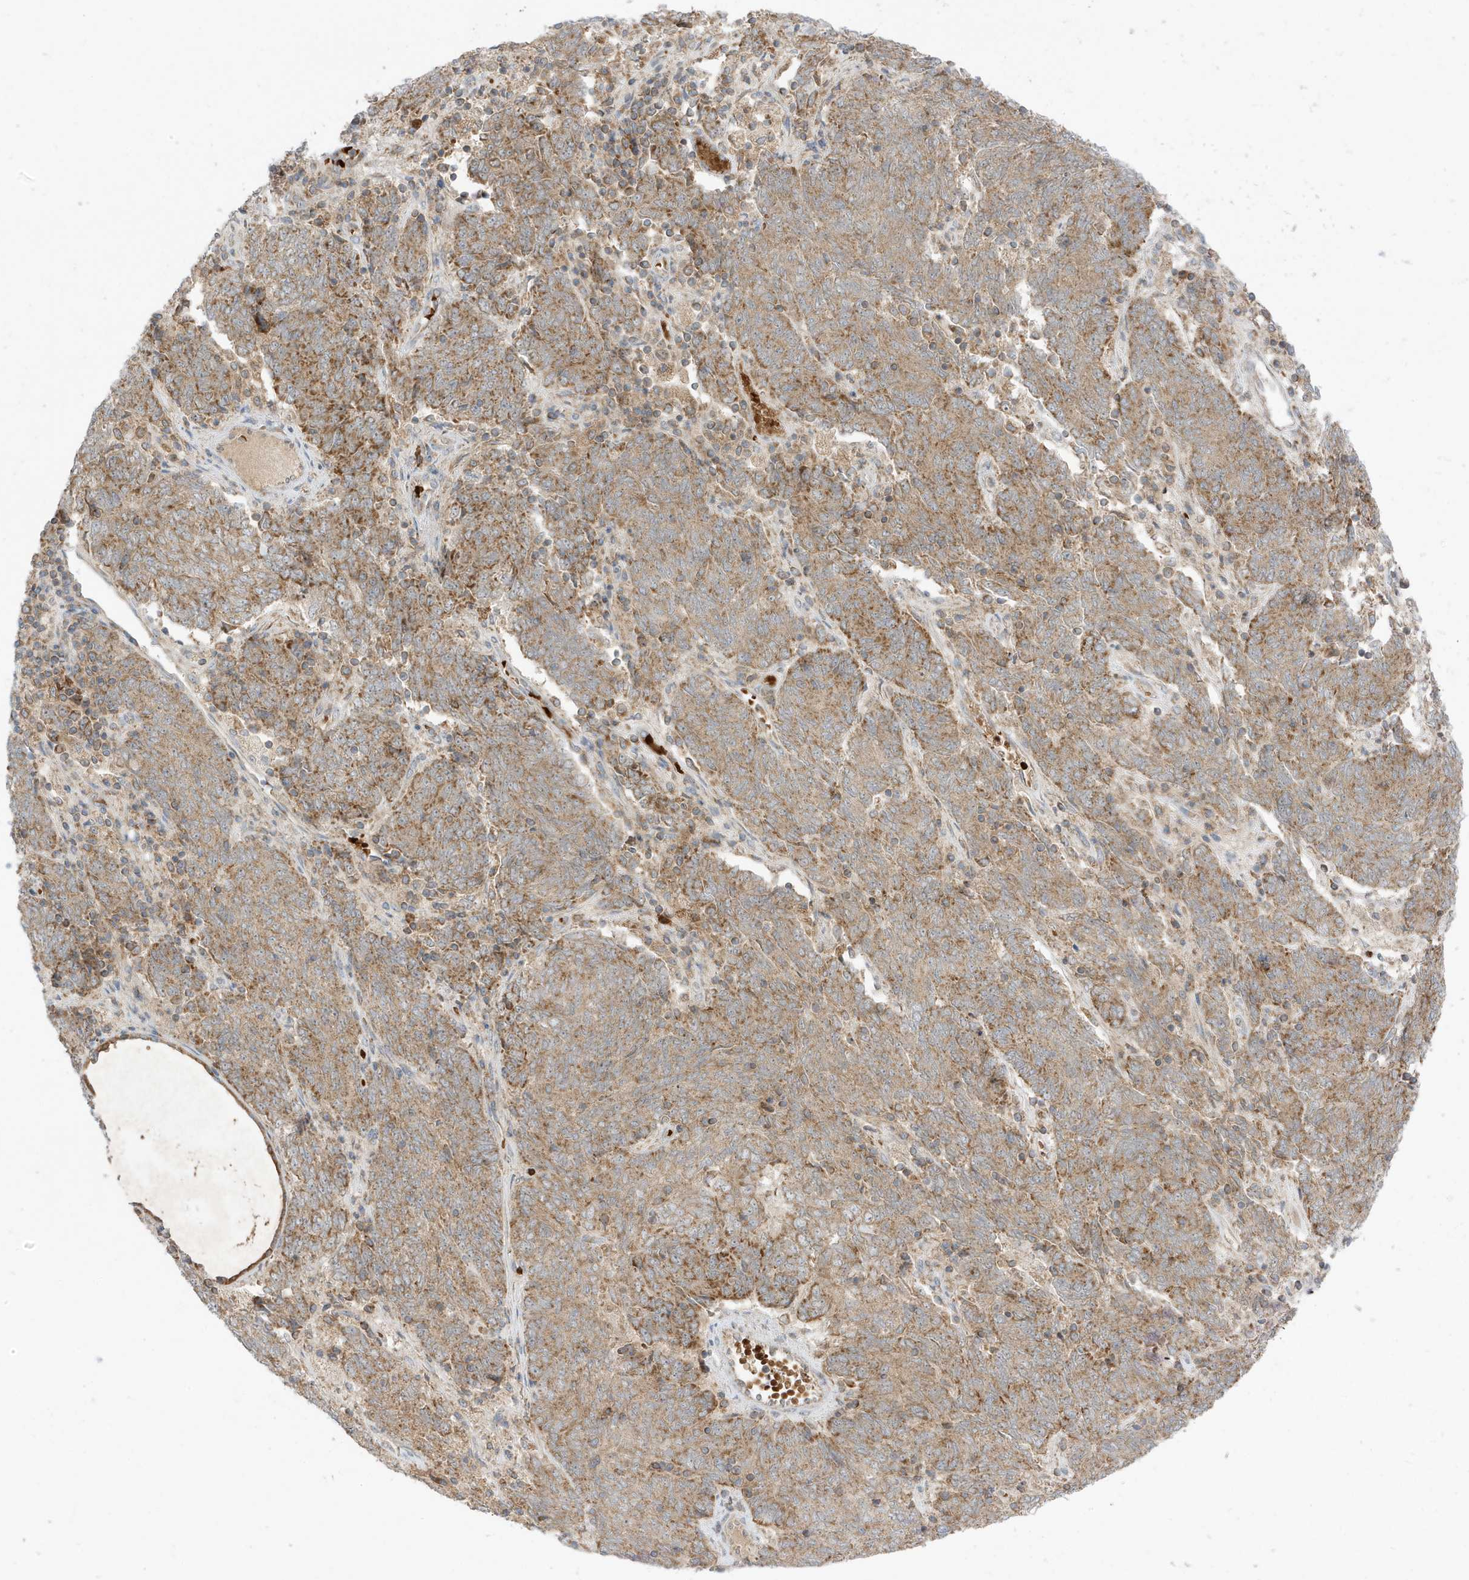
{"staining": {"intensity": "moderate", "quantity": ">75%", "location": "cytoplasmic/membranous"}, "tissue": "endometrial cancer", "cell_type": "Tumor cells", "image_type": "cancer", "snomed": [{"axis": "morphology", "description": "Adenocarcinoma, NOS"}, {"axis": "topography", "description": "Endometrium"}], "caption": "Protein expression analysis of adenocarcinoma (endometrial) reveals moderate cytoplasmic/membranous expression in about >75% of tumor cells. (Stains: DAB (3,3'-diaminobenzidine) in brown, nuclei in blue, Microscopy: brightfield microscopy at high magnification).", "gene": "NPPC", "patient": {"sex": "female", "age": 80}}